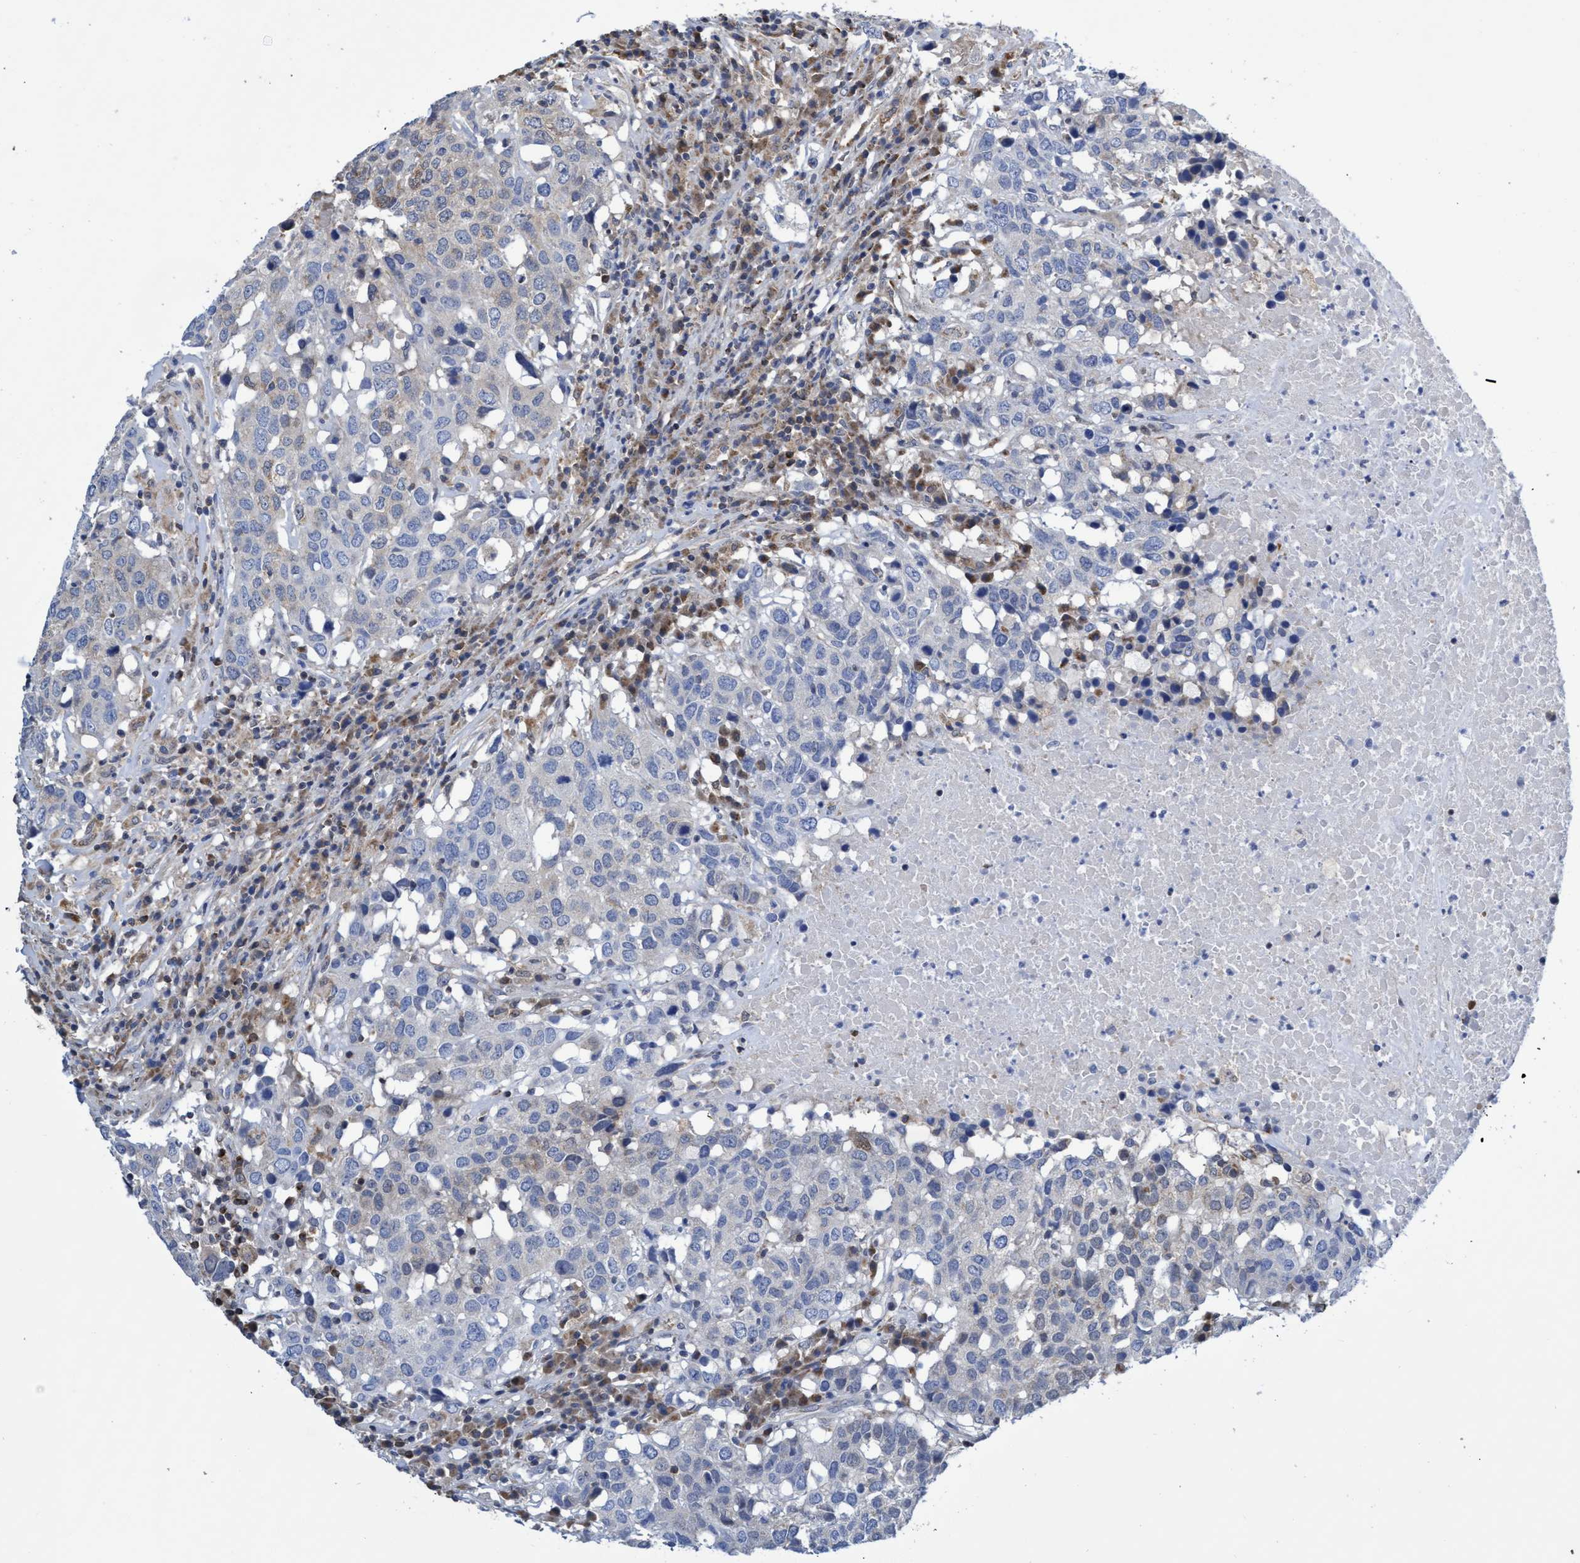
{"staining": {"intensity": "weak", "quantity": "<25%", "location": "cytoplasmic/membranous"}, "tissue": "head and neck cancer", "cell_type": "Tumor cells", "image_type": "cancer", "snomed": [{"axis": "morphology", "description": "Squamous cell carcinoma, NOS"}, {"axis": "topography", "description": "Head-Neck"}], "caption": "An immunohistochemistry (IHC) photomicrograph of squamous cell carcinoma (head and neck) is shown. There is no staining in tumor cells of squamous cell carcinoma (head and neck). The staining is performed using DAB (3,3'-diaminobenzidine) brown chromogen with nuclei counter-stained in using hematoxylin.", "gene": "CRYZ", "patient": {"sex": "male", "age": 66}}